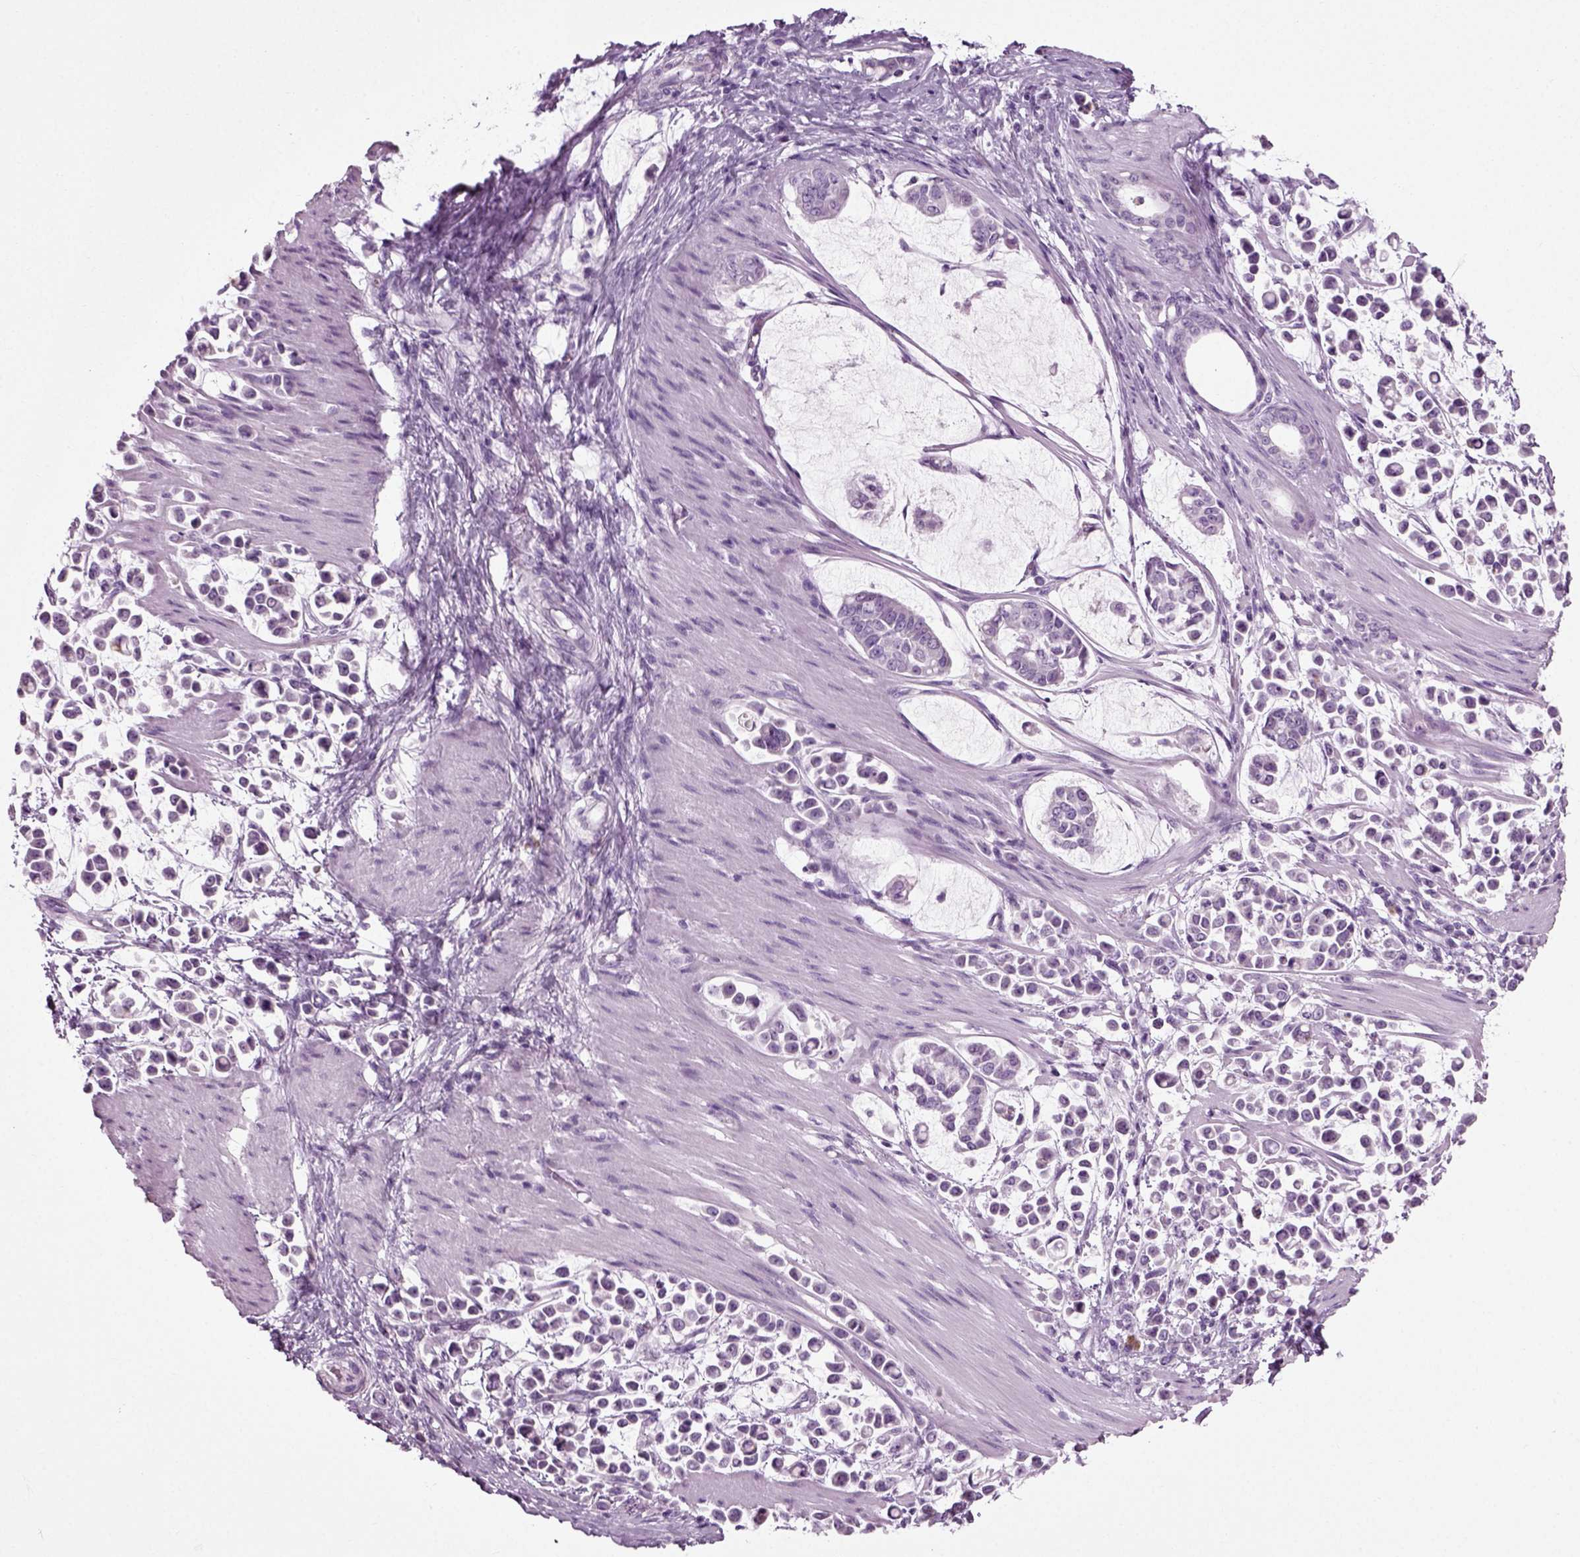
{"staining": {"intensity": "negative", "quantity": "none", "location": "none"}, "tissue": "stomach cancer", "cell_type": "Tumor cells", "image_type": "cancer", "snomed": [{"axis": "morphology", "description": "Adenocarcinoma, NOS"}, {"axis": "topography", "description": "Stomach"}], "caption": "Immunohistochemistry (IHC) micrograph of human stomach adenocarcinoma stained for a protein (brown), which demonstrates no expression in tumor cells. (DAB IHC with hematoxylin counter stain).", "gene": "PRLH", "patient": {"sex": "male", "age": 82}}